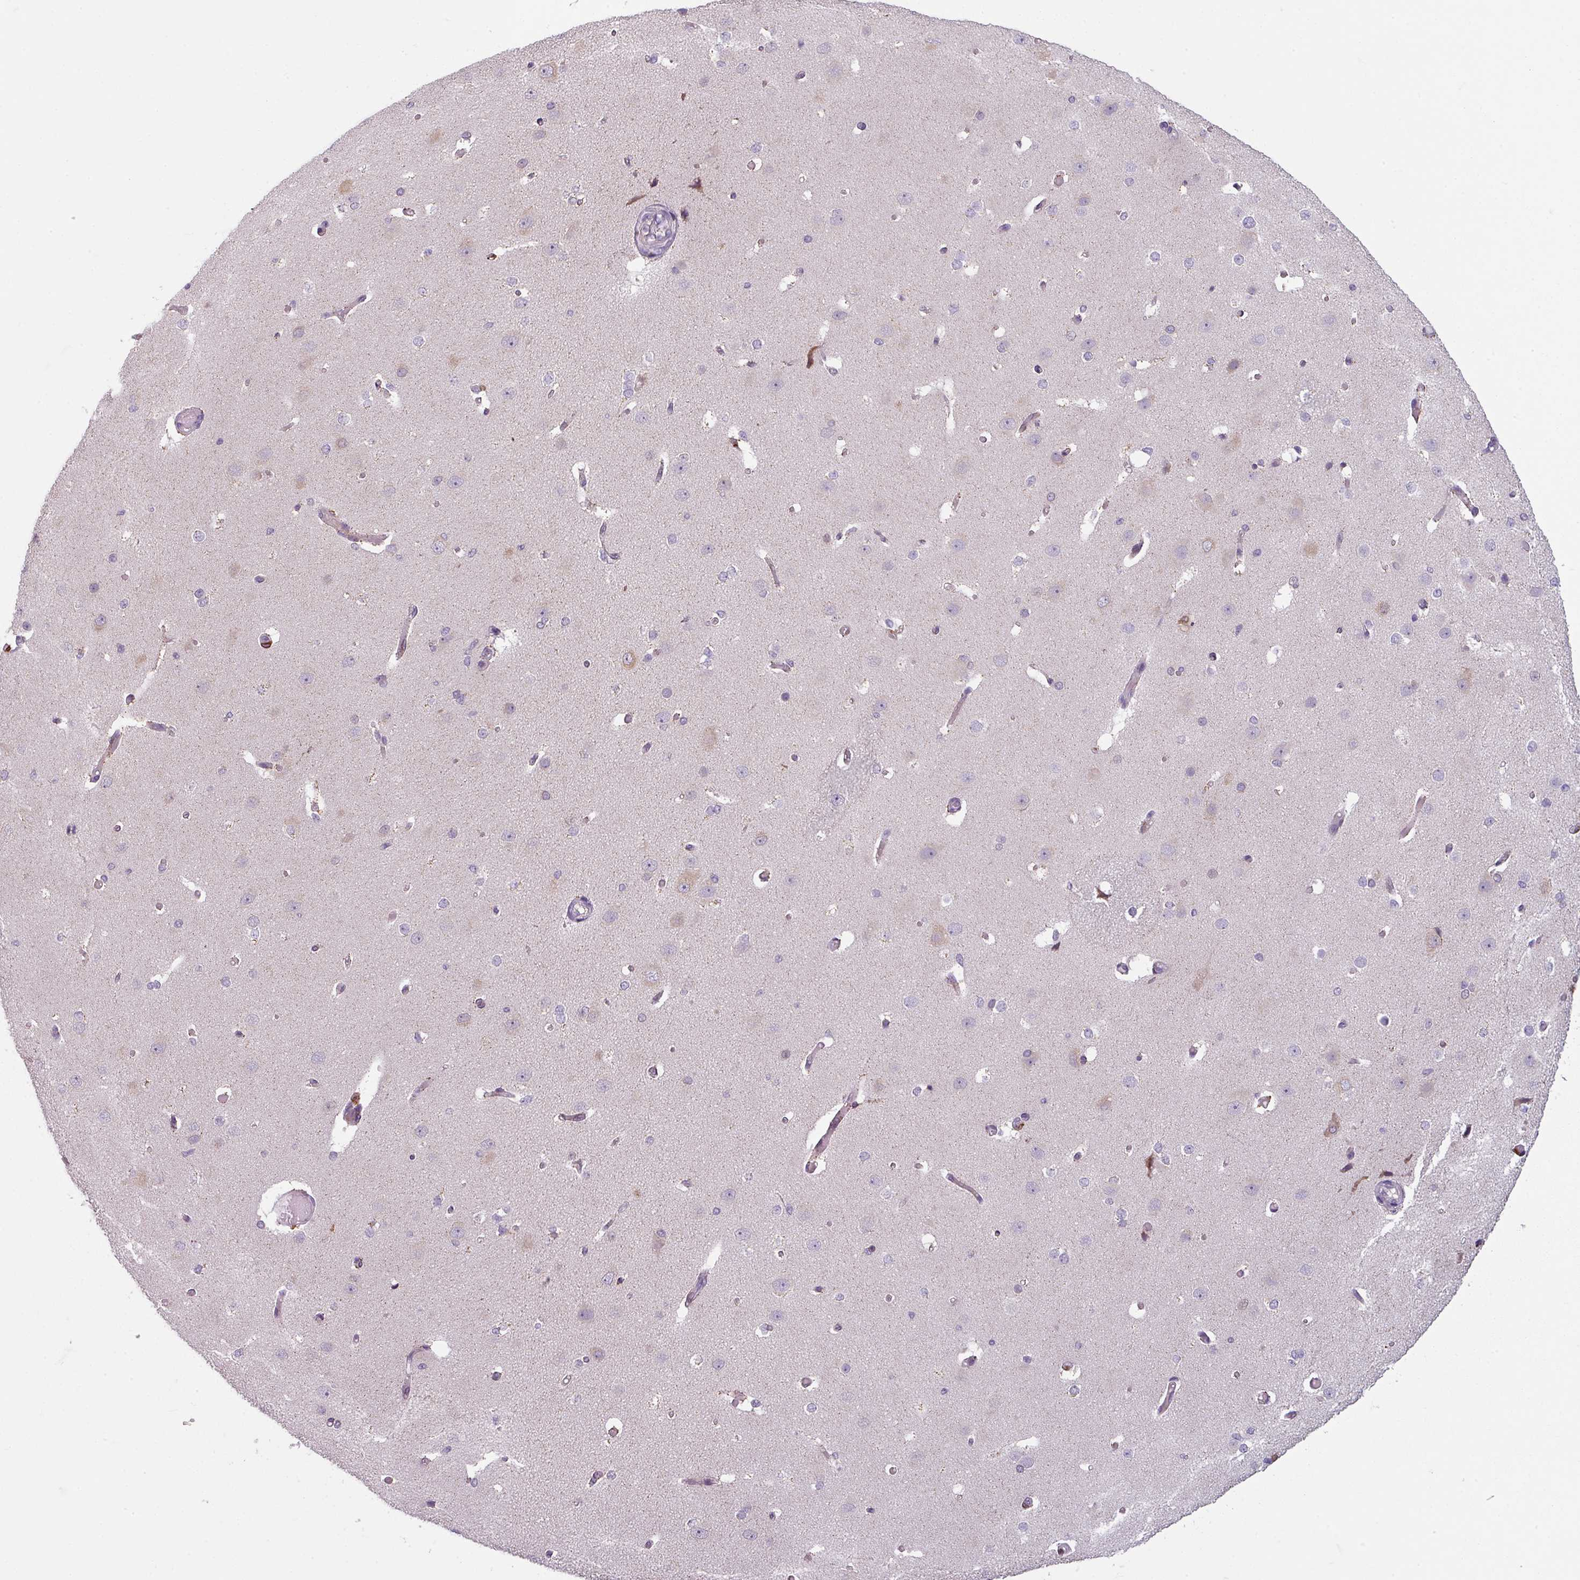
{"staining": {"intensity": "negative", "quantity": "none", "location": "none"}, "tissue": "cerebral cortex", "cell_type": "Endothelial cells", "image_type": "normal", "snomed": [{"axis": "morphology", "description": "Normal tissue, NOS"}, {"axis": "morphology", "description": "Inflammation, NOS"}, {"axis": "topography", "description": "Cerebral cortex"}], "caption": "Immunohistochemical staining of normal human cerebral cortex demonstrates no significant positivity in endothelial cells. (Immunohistochemistry (ihc), brightfield microscopy, high magnification).", "gene": "NEDD9", "patient": {"sex": "male", "age": 6}}